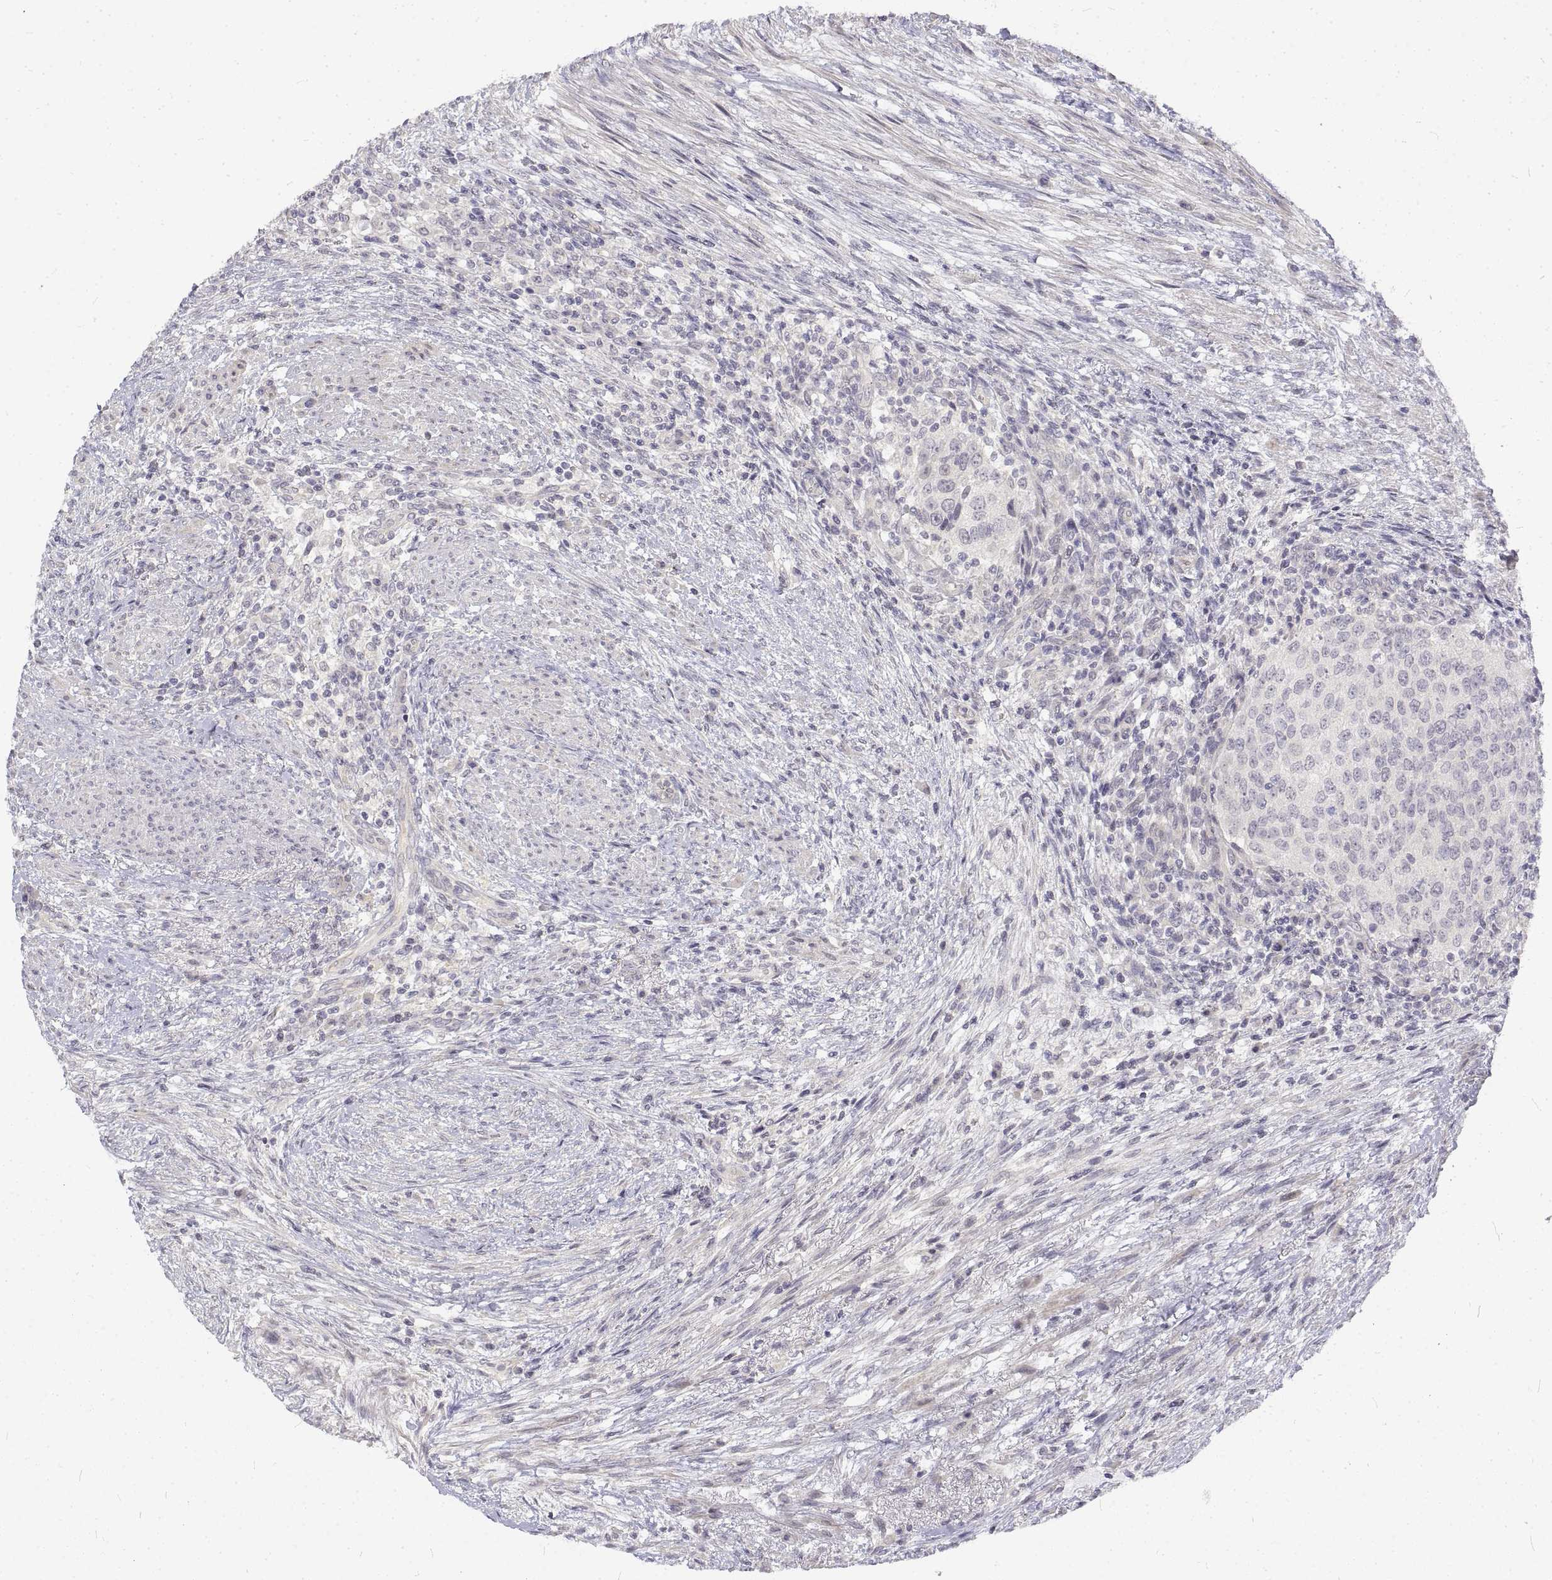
{"staining": {"intensity": "negative", "quantity": "none", "location": "none"}, "tissue": "urothelial cancer", "cell_type": "Tumor cells", "image_type": "cancer", "snomed": [{"axis": "morphology", "description": "Urothelial carcinoma, High grade"}, {"axis": "topography", "description": "Urinary bladder"}], "caption": "Tumor cells are negative for brown protein staining in high-grade urothelial carcinoma.", "gene": "ANO2", "patient": {"sex": "female", "age": 78}}